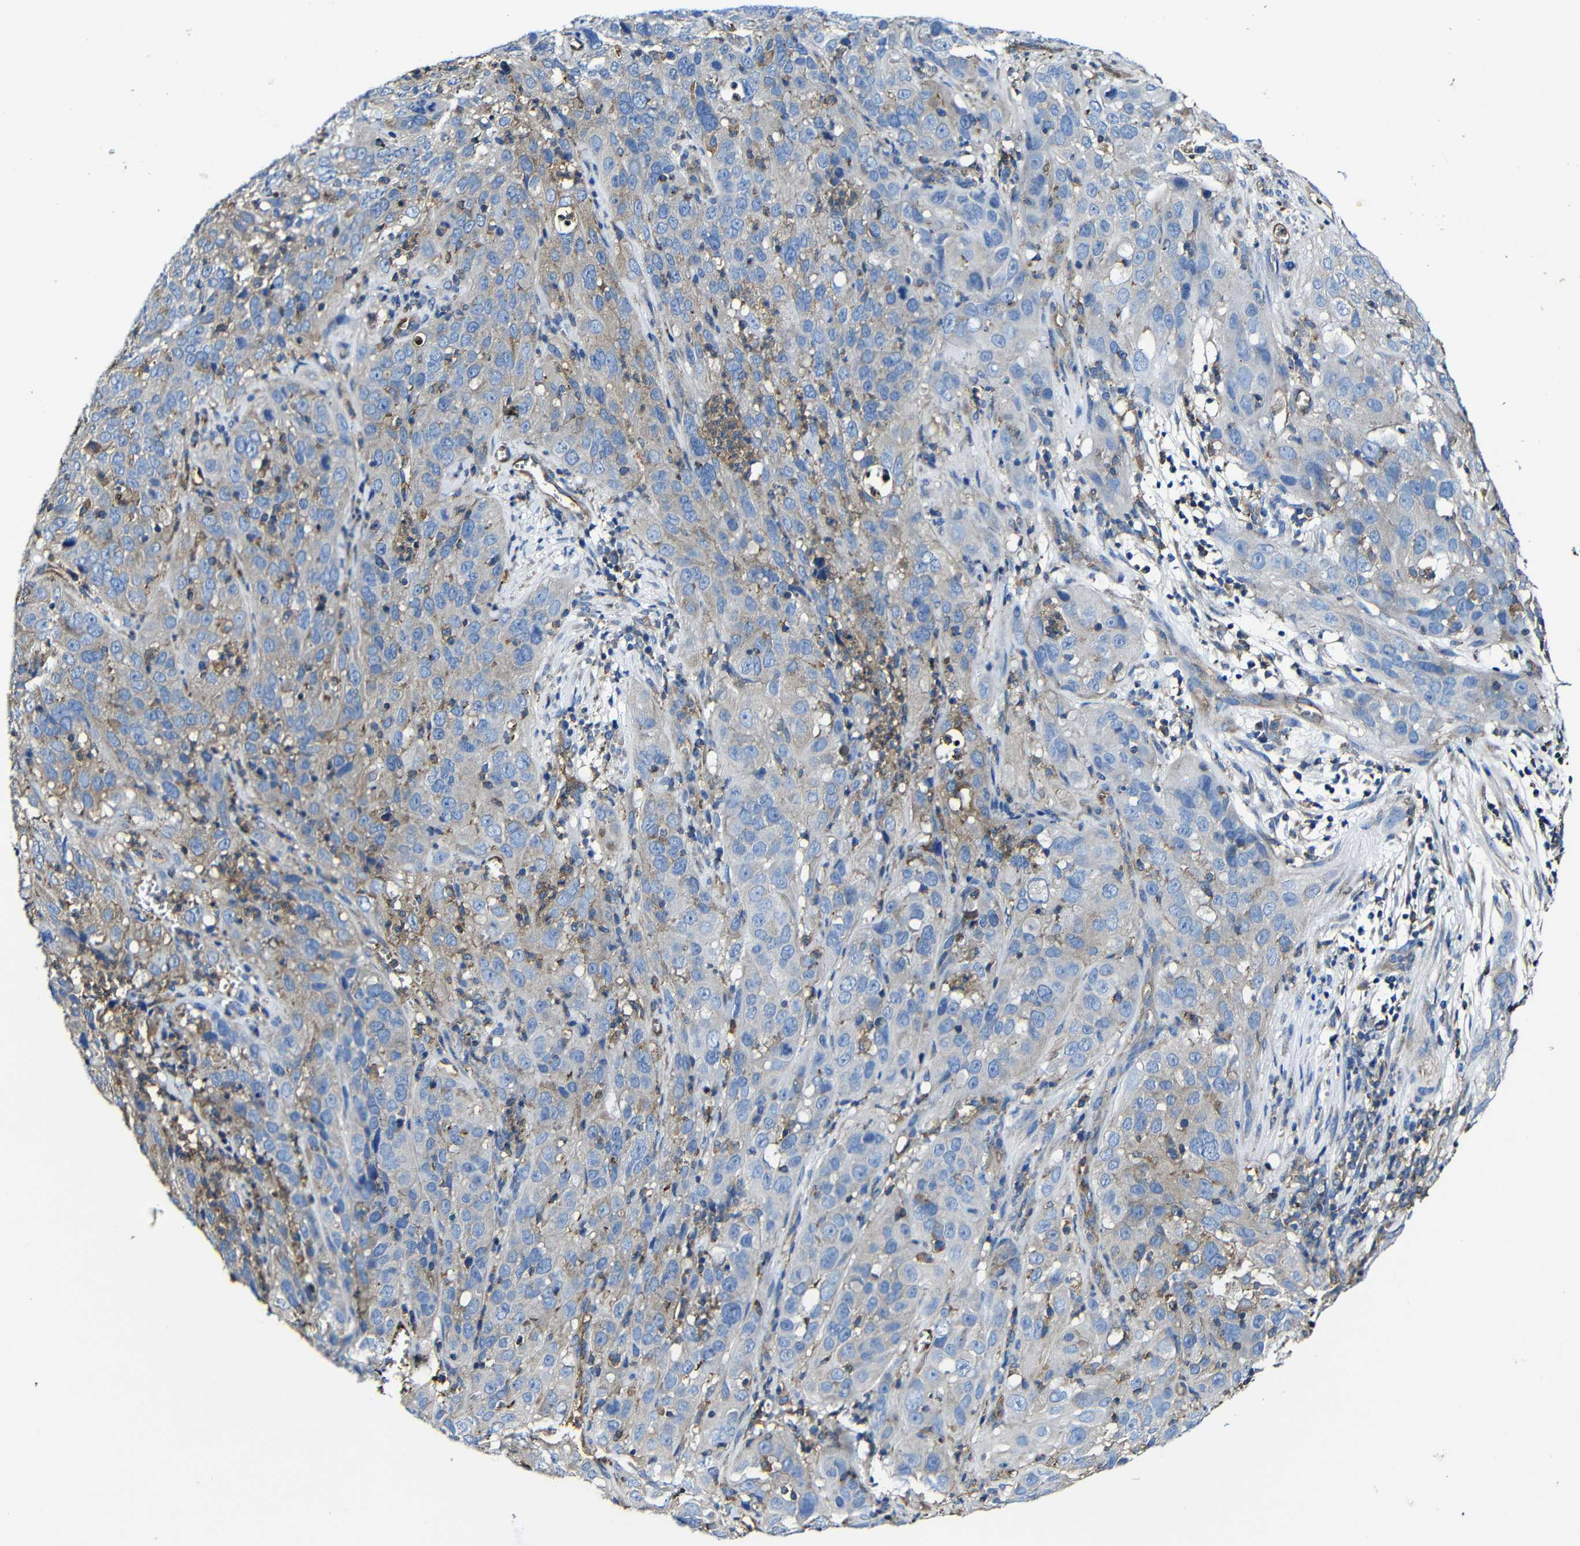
{"staining": {"intensity": "weak", "quantity": "<25%", "location": "cytoplasmic/membranous"}, "tissue": "cervical cancer", "cell_type": "Tumor cells", "image_type": "cancer", "snomed": [{"axis": "morphology", "description": "Squamous cell carcinoma, NOS"}, {"axis": "topography", "description": "Cervix"}], "caption": "Cervical cancer (squamous cell carcinoma) was stained to show a protein in brown. There is no significant staining in tumor cells.", "gene": "MSN", "patient": {"sex": "female", "age": 32}}